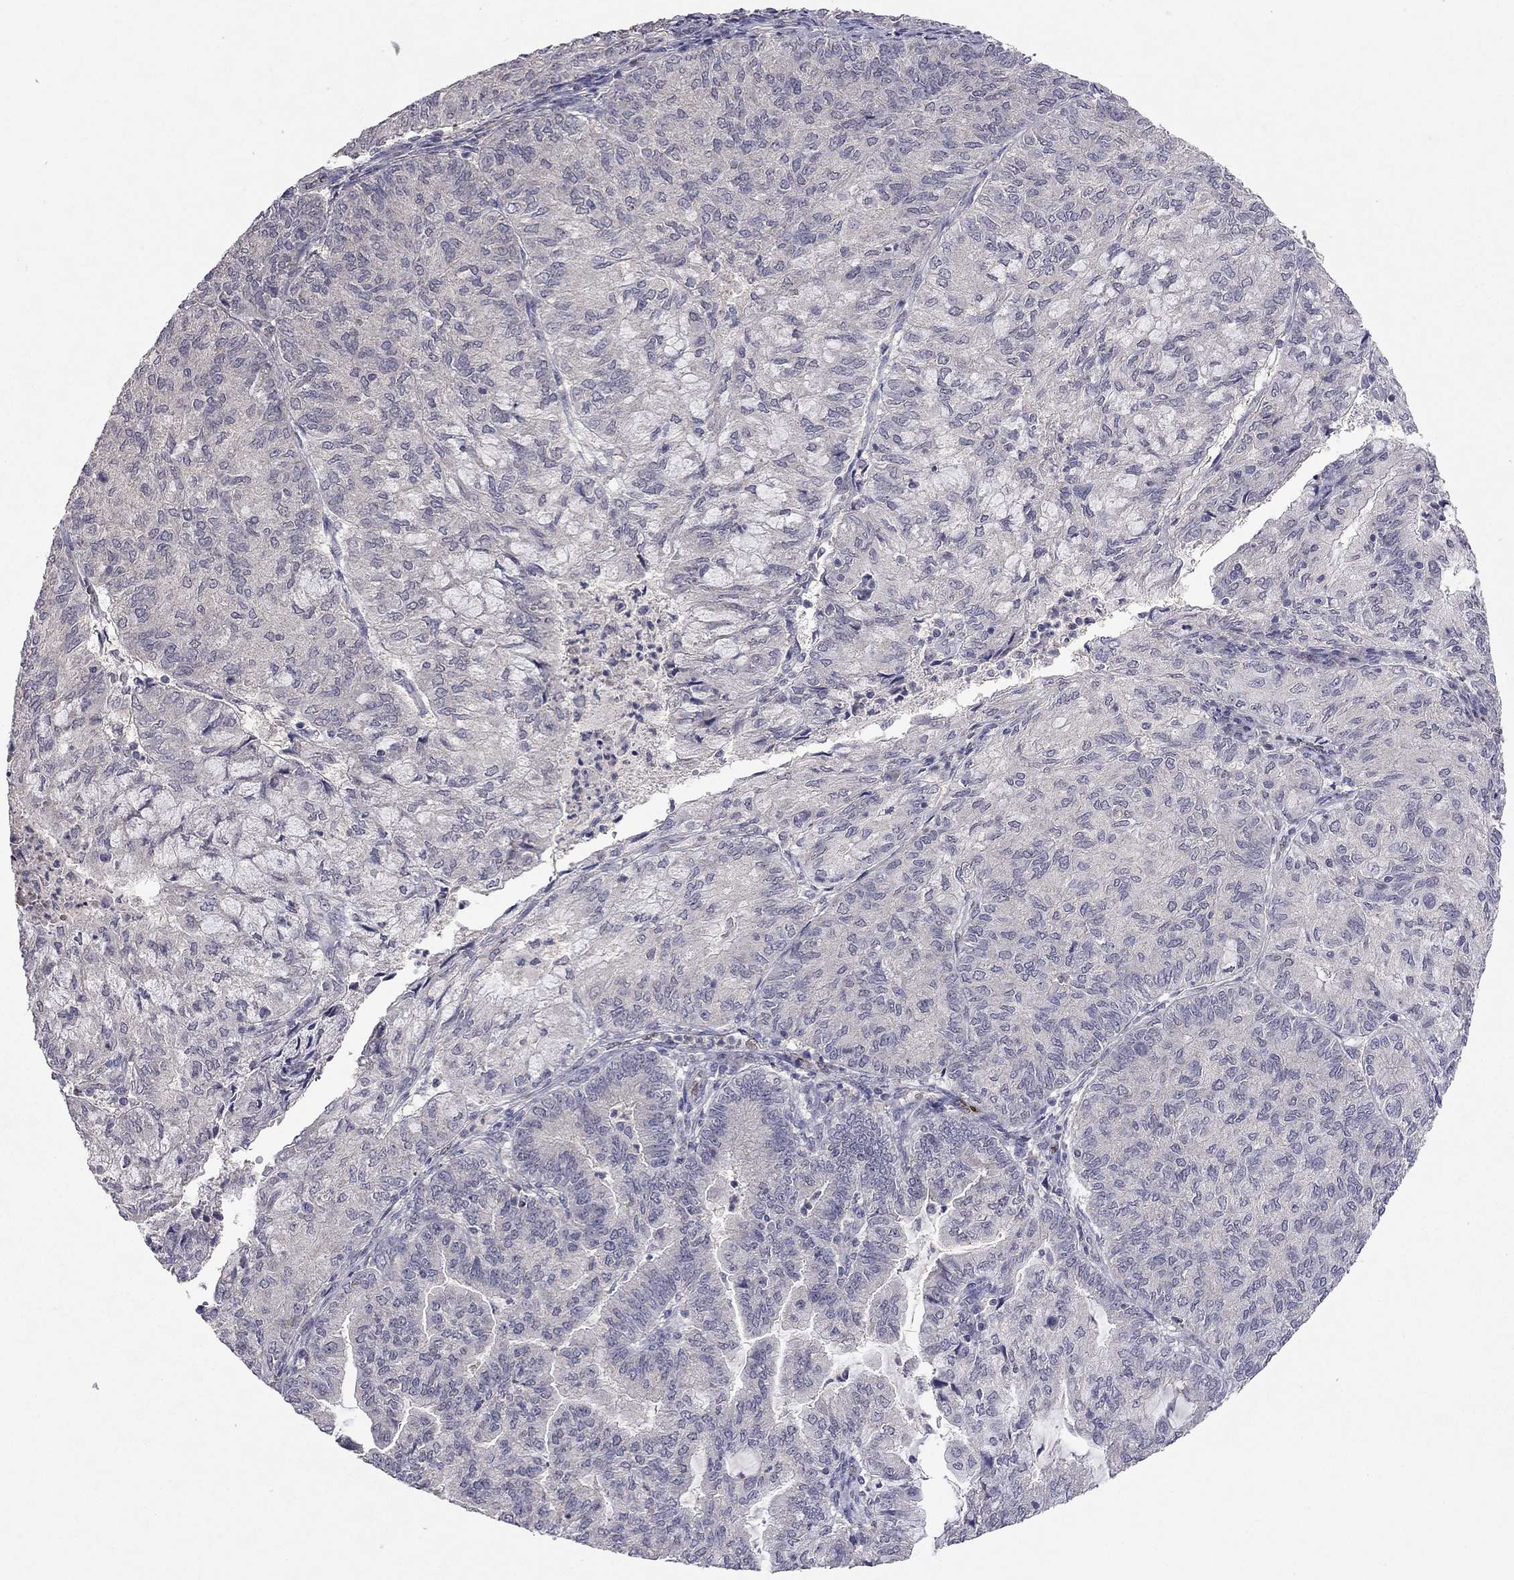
{"staining": {"intensity": "negative", "quantity": "none", "location": "none"}, "tissue": "endometrial cancer", "cell_type": "Tumor cells", "image_type": "cancer", "snomed": [{"axis": "morphology", "description": "Adenocarcinoma, NOS"}, {"axis": "topography", "description": "Endometrium"}], "caption": "Human endometrial cancer stained for a protein using immunohistochemistry reveals no expression in tumor cells.", "gene": "ESR2", "patient": {"sex": "female", "age": 82}}